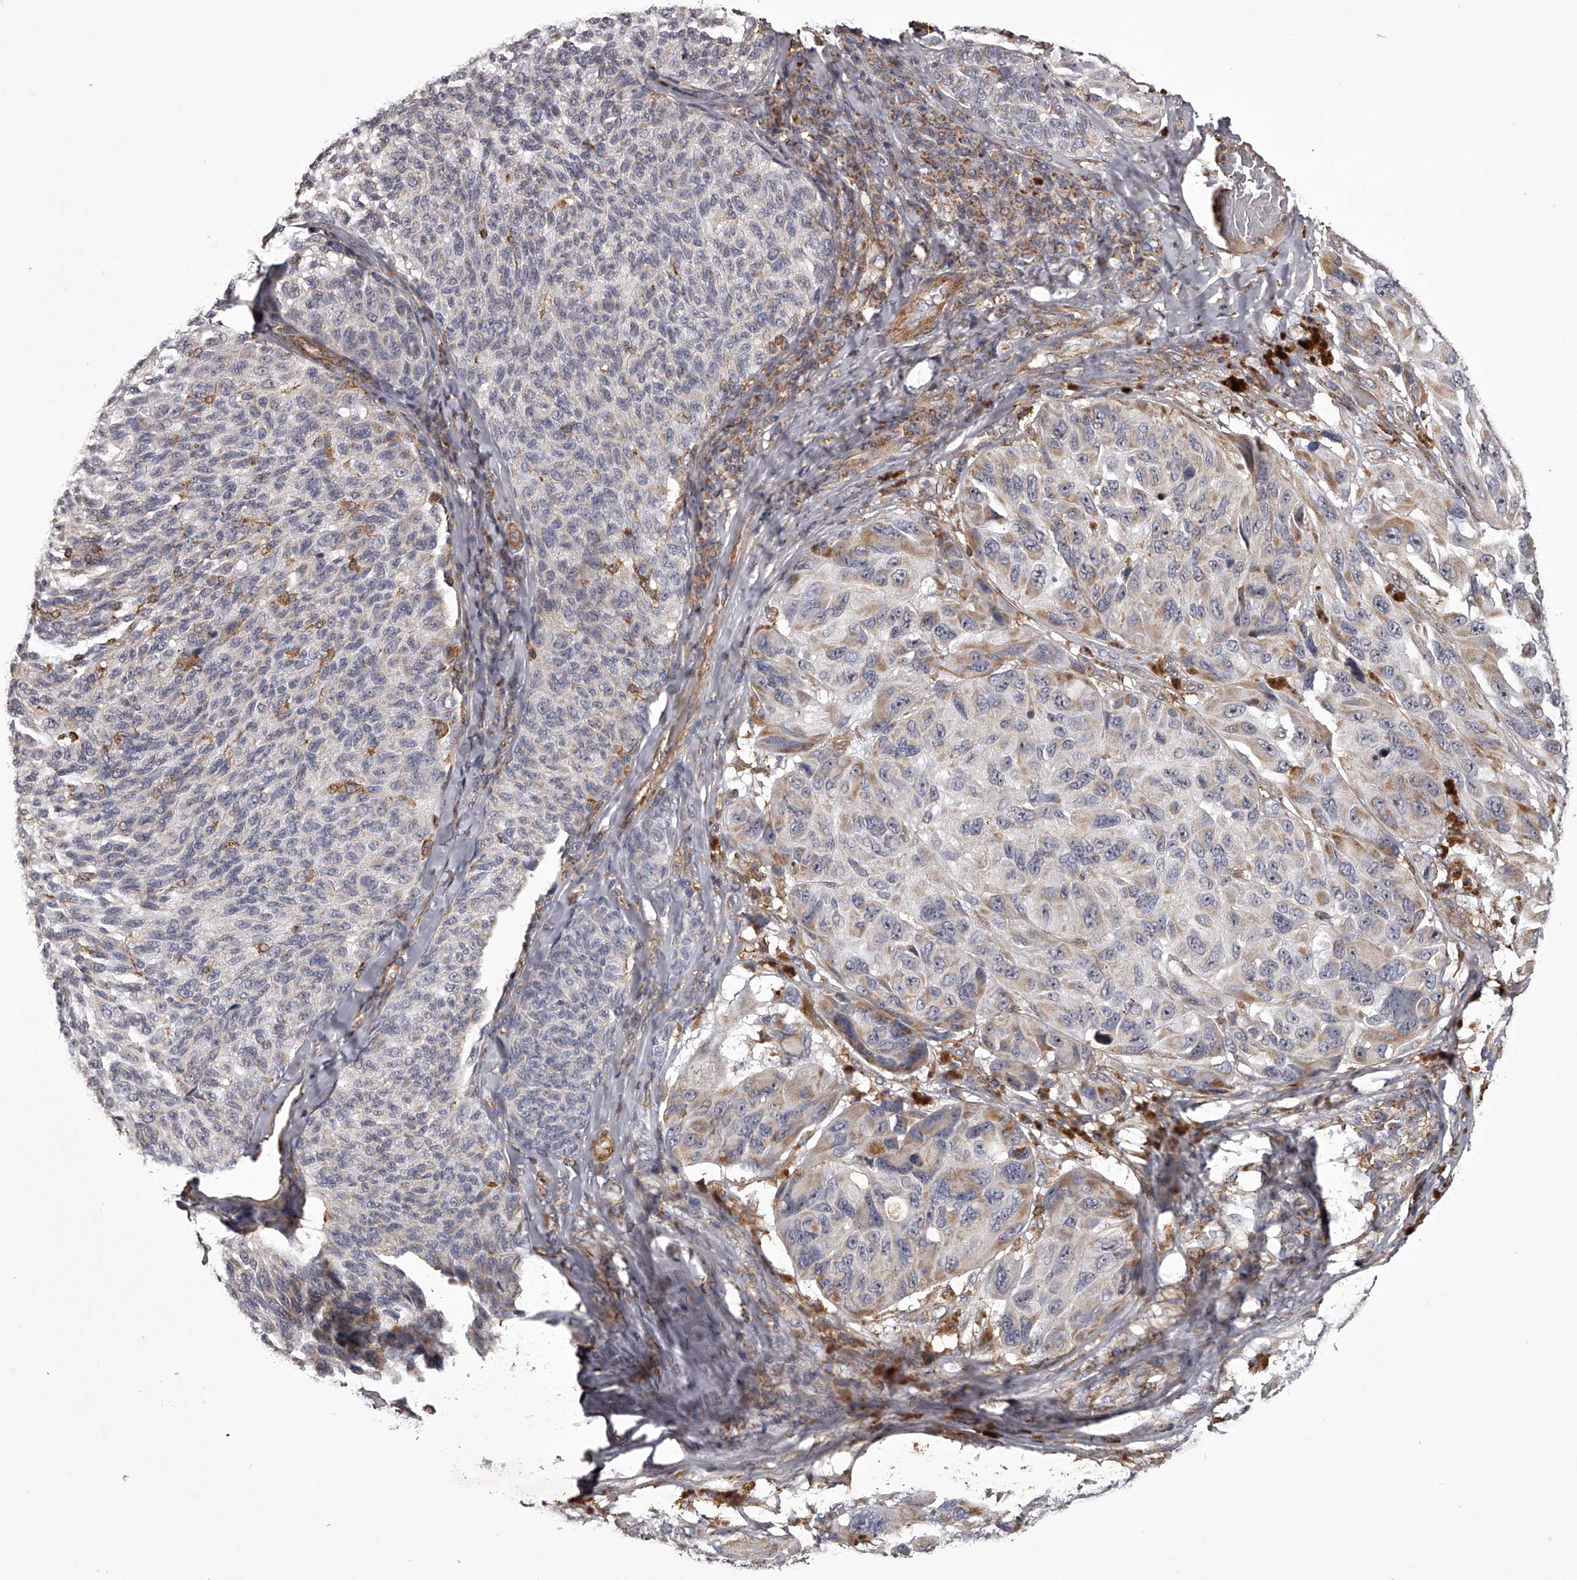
{"staining": {"intensity": "moderate", "quantity": "<25%", "location": "cytoplasmic/membranous"}, "tissue": "melanoma", "cell_type": "Tumor cells", "image_type": "cancer", "snomed": [{"axis": "morphology", "description": "Malignant melanoma, NOS"}, {"axis": "topography", "description": "Skin"}], "caption": "Tumor cells display moderate cytoplasmic/membranous positivity in approximately <25% of cells in melanoma. The staining is performed using DAB brown chromogen to label protein expression. The nuclei are counter-stained blue using hematoxylin.", "gene": "RRP36", "patient": {"sex": "female", "age": 73}}